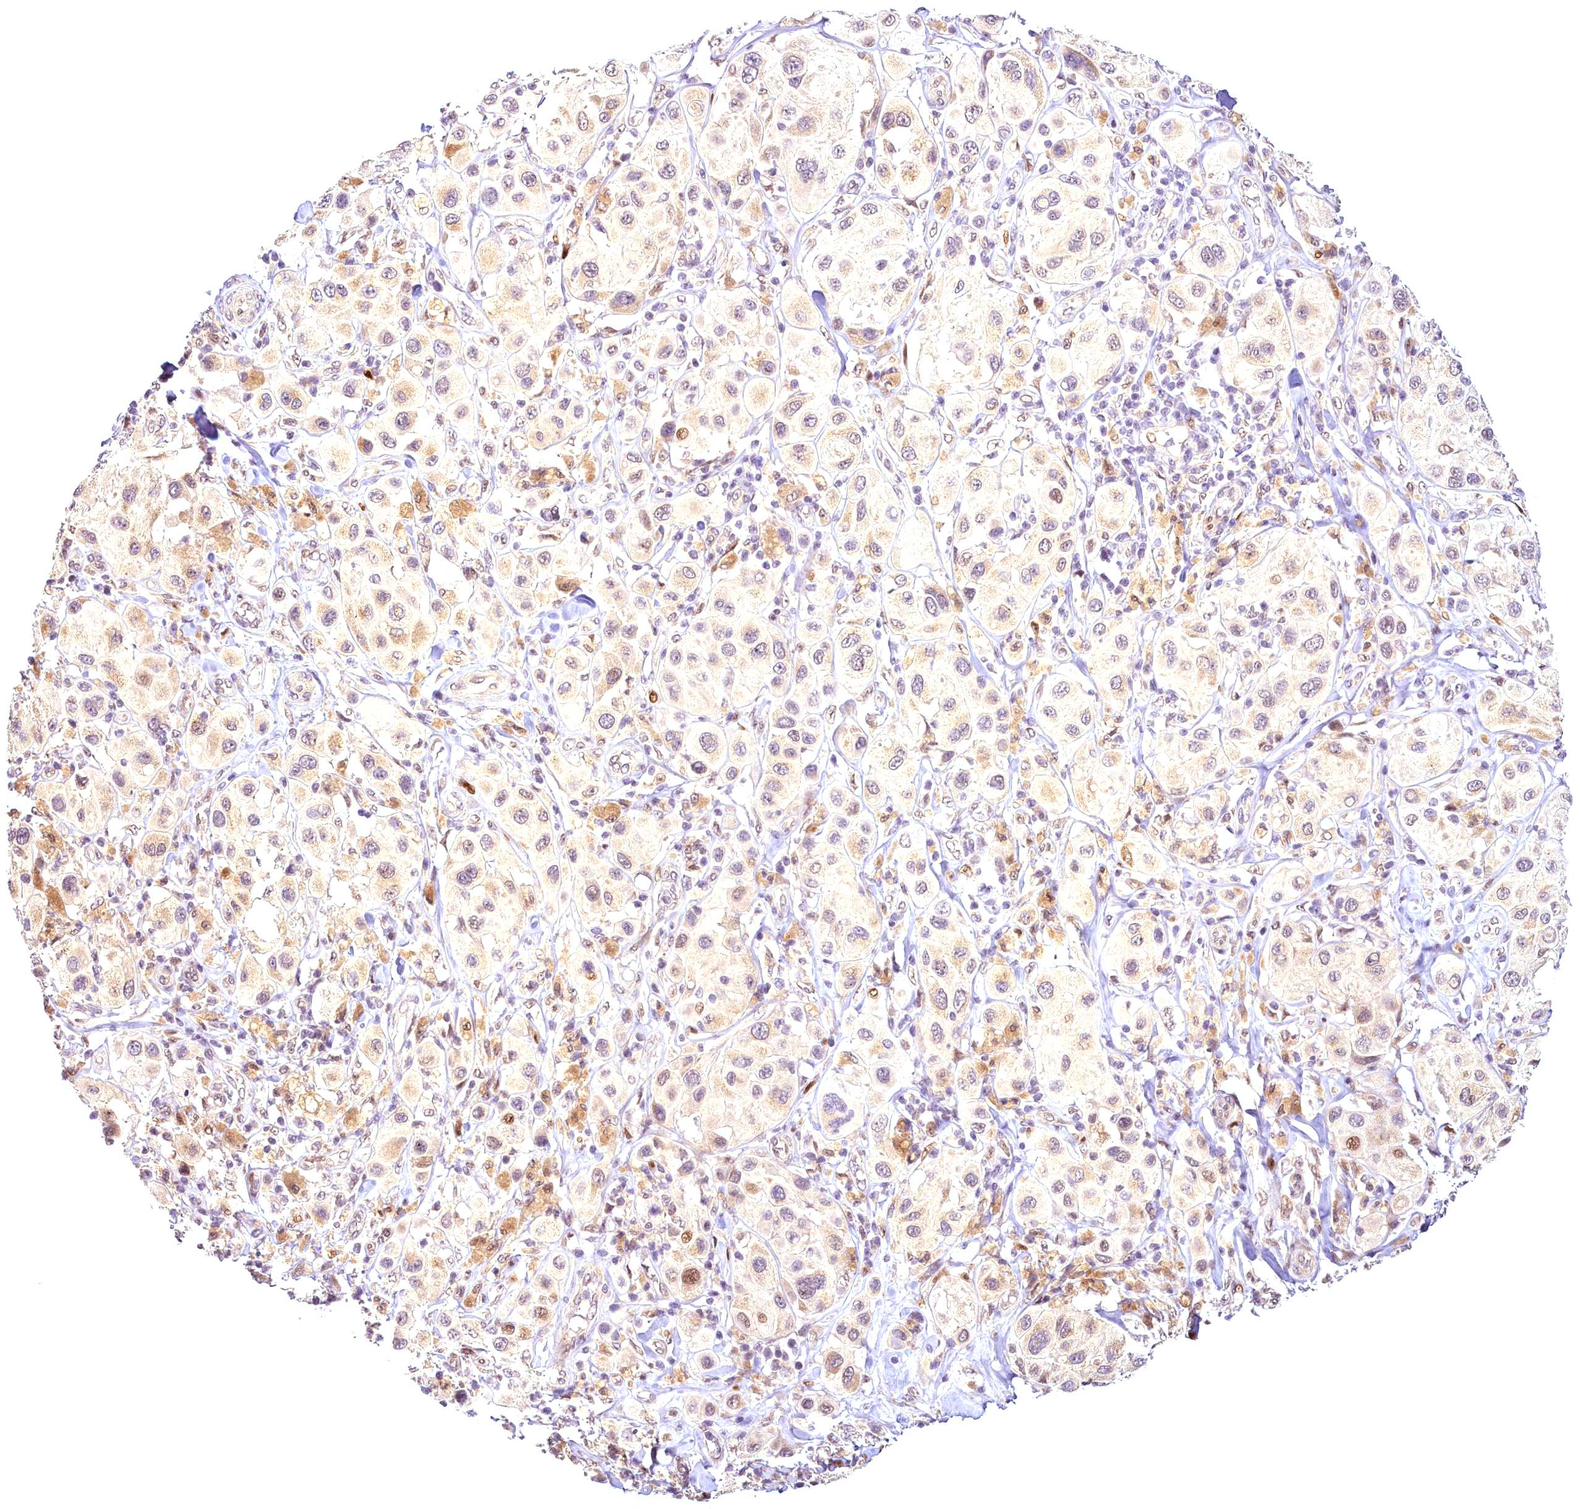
{"staining": {"intensity": "weak", "quantity": "<25%", "location": "cytoplasmic/membranous,nuclear"}, "tissue": "melanoma", "cell_type": "Tumor cells", "image_type": "cancer", "snomed": [{"axis": "morphology", "description": "Malignant melanoma, Metastatic site"}, {"axis": "topography", "description": "Skin"}], "caption": "Immunohistochemical staining of human melanoma exhibits no significant expression in tumor cells. Nuclei are stained in blue.", "gene": "AP1M1", "patient": {"sex": "male", "age": 41}}